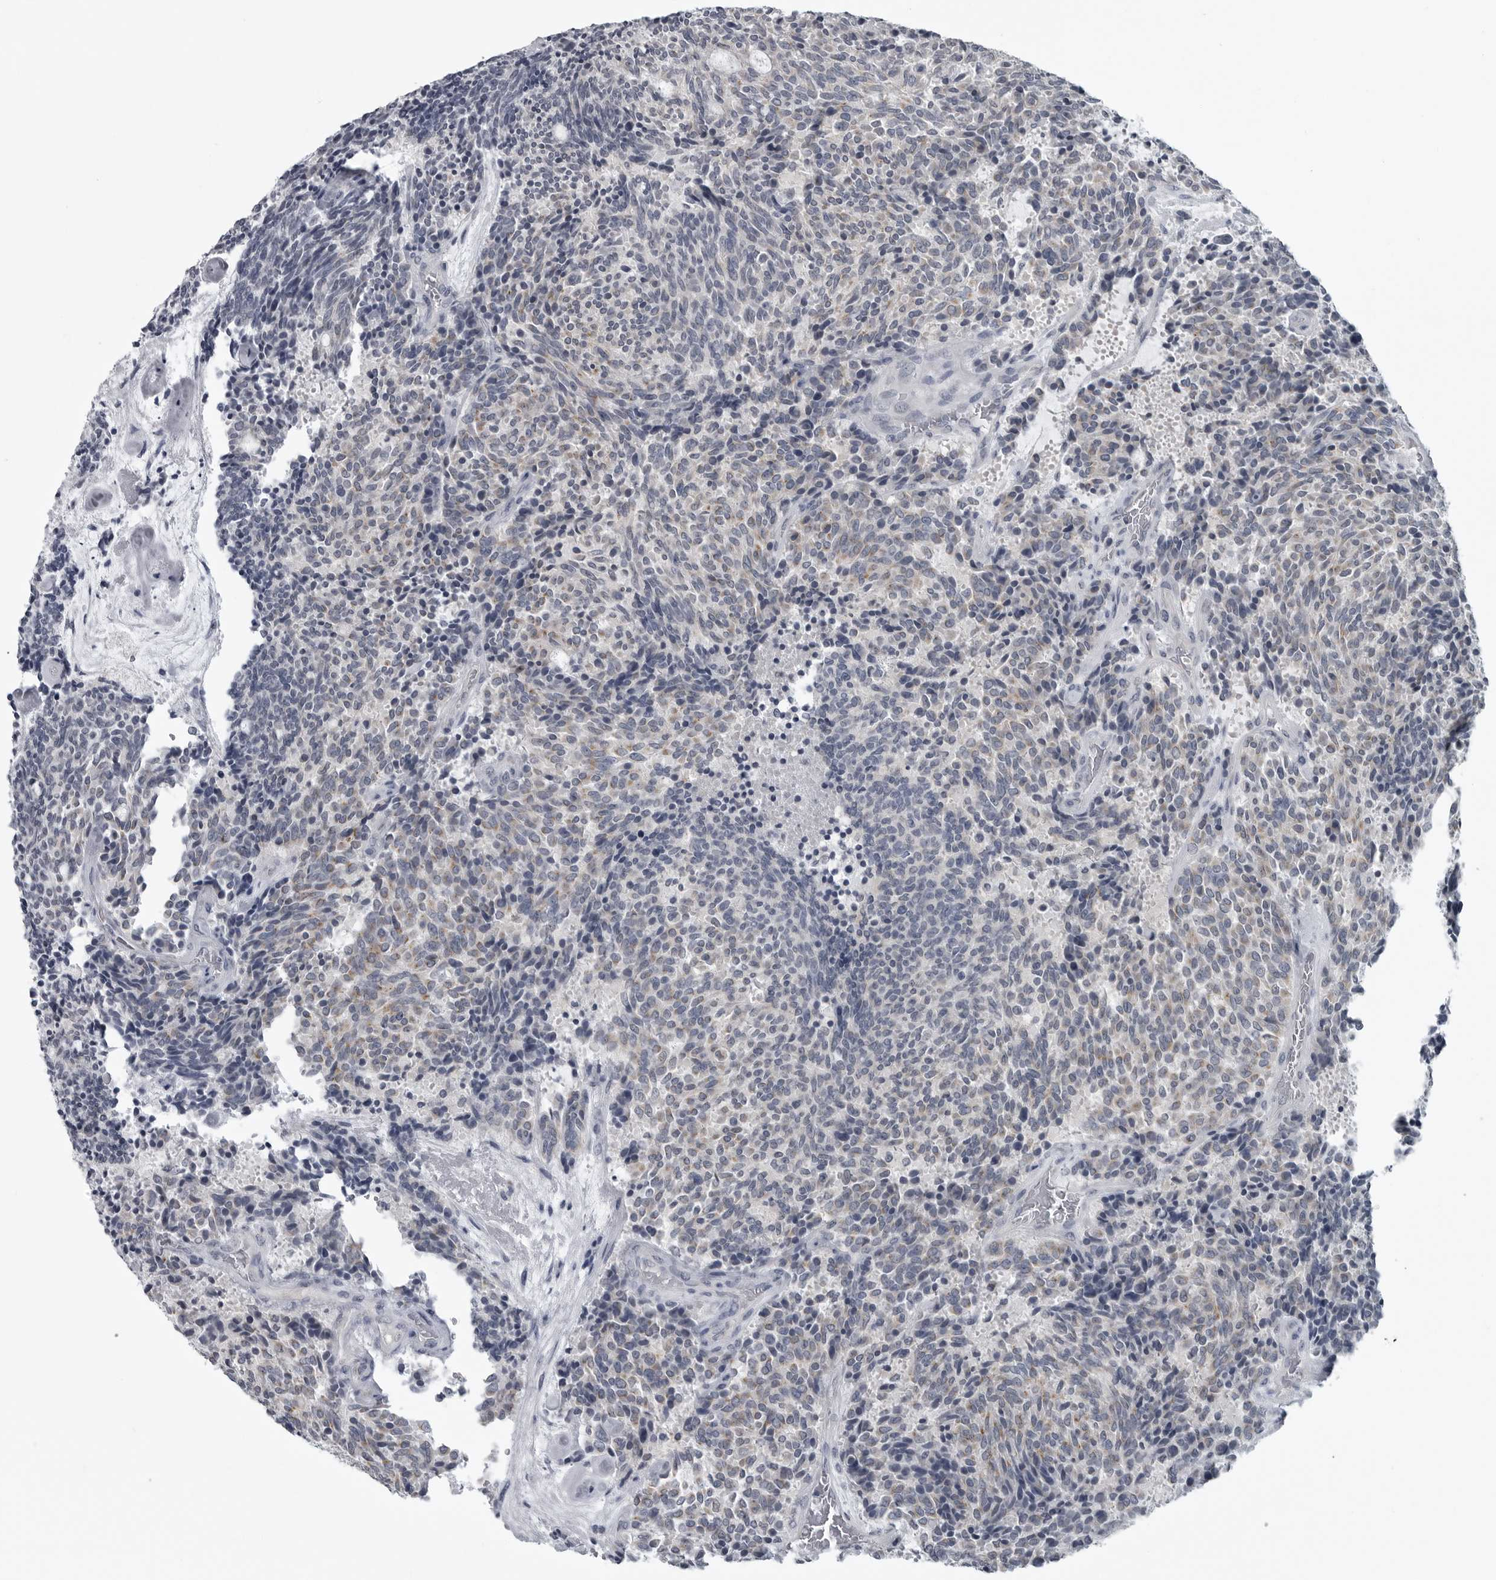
{"staining": {"intensity": "weak", "quantity": "<25%", "location": "cytoplasmic/membranous"}, "tissue": "carcinoid", "cell_type": "Tumor cells", "image_type": "cancer", "snomed": [{"axis": "morphology", "description": "Carcinoid, malignant, NOS"}, {"axis": "topography", "description": "Pancreas"}], "caption": "DAB (3,3'-diaminobenzidine) immunohistochemical staining of human carcinoid reveals no significant staining in tumor cells.", "gene": "MYOC", "patient": {"sex": "female", "age": 54}}